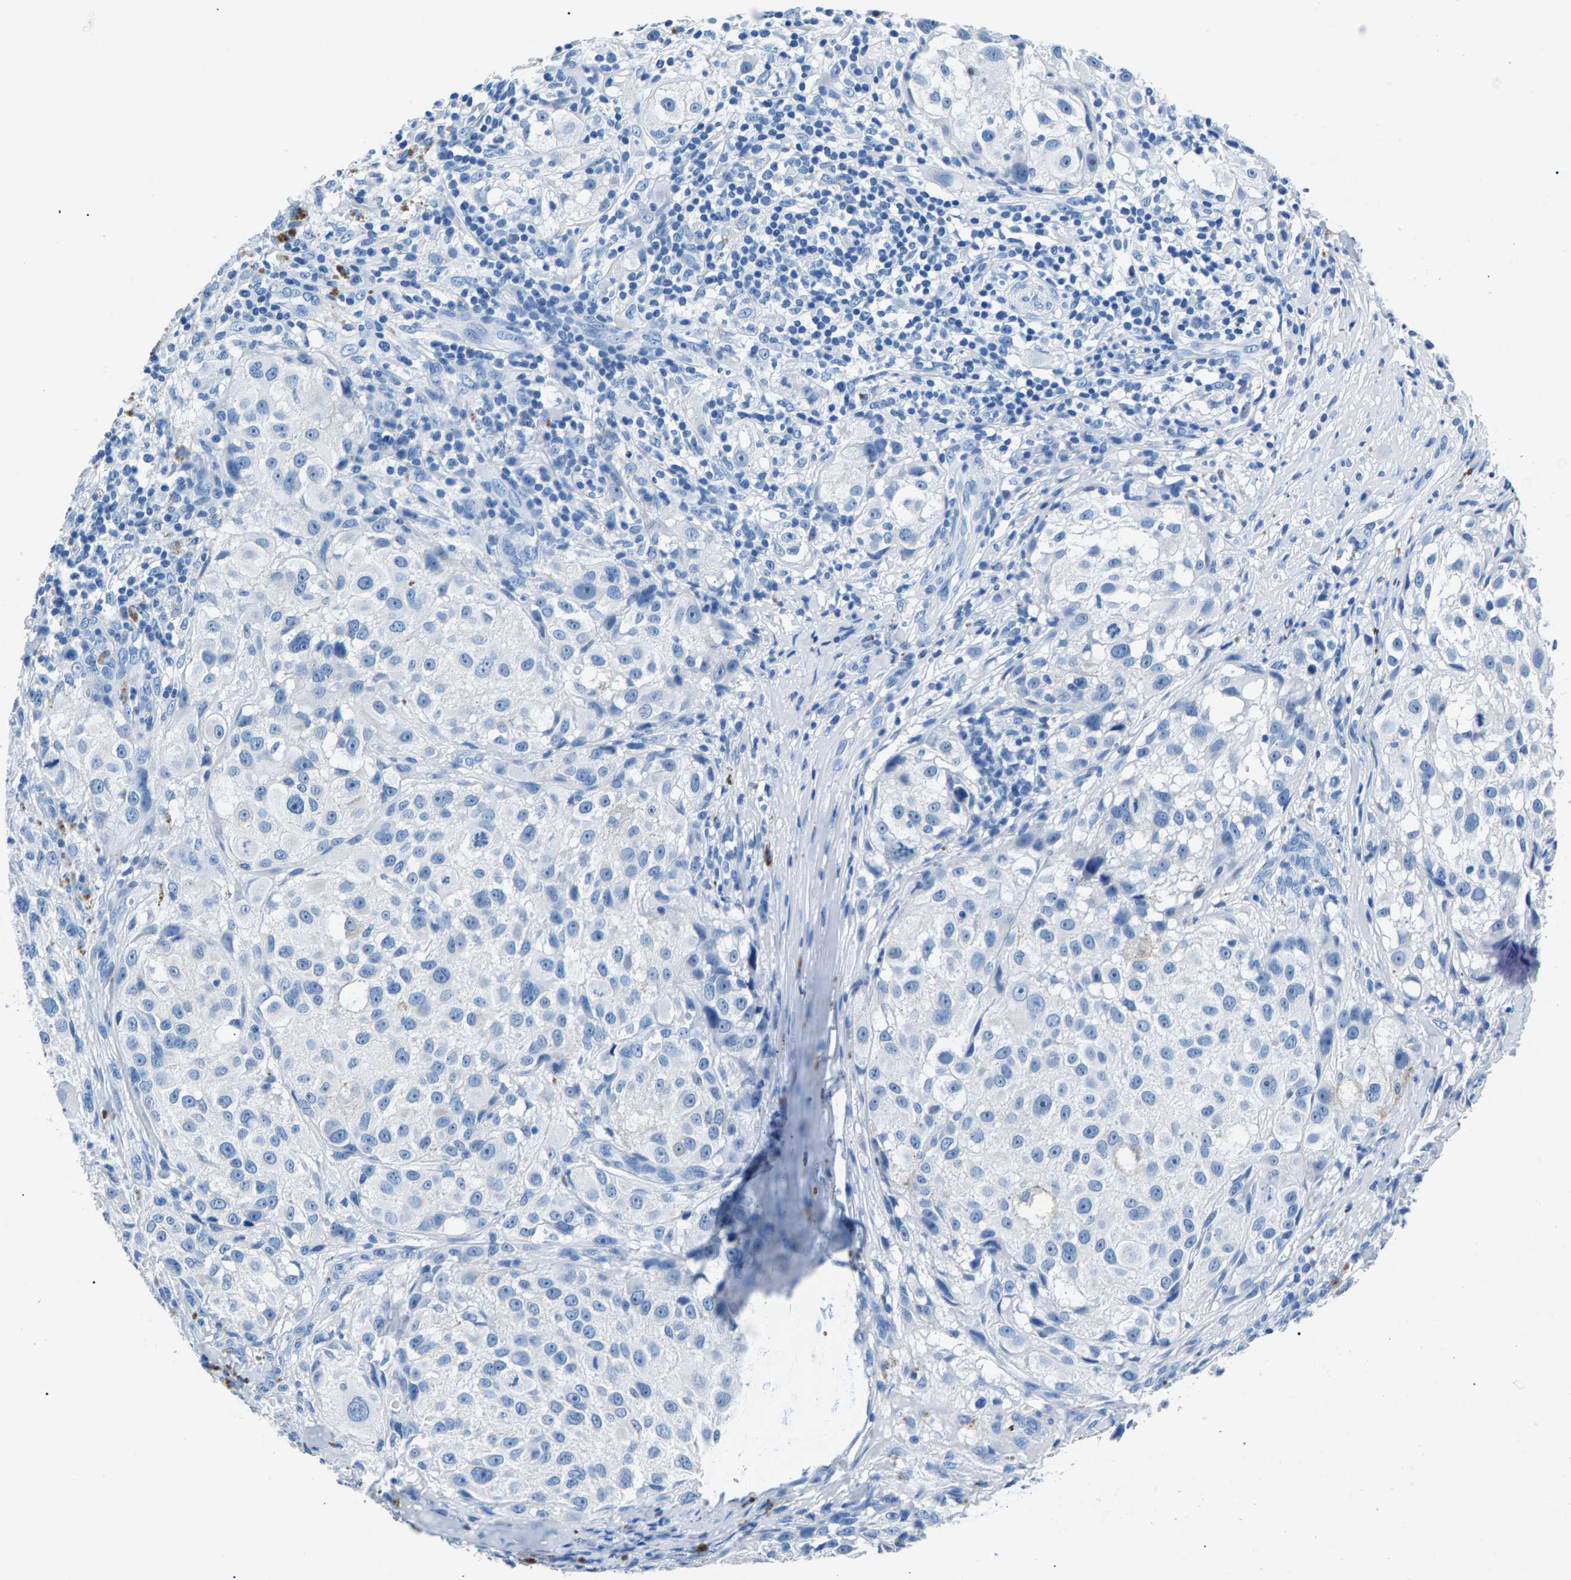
{"staining": {"intensity": "negative", "quantity": "none", "location": "none"}, "tissue": "melanoma", "cell_type": "Tumor cells", "image_type": "cancer", "snomed": [{"axis": "morphology", "description": "Necrosis, NOS"}, {"axis": "morphology", "description": "Malignant melanoma, NOS"}, {"axis": "topography", "description": "Skin"}], "caption": "A high-resolution histopathology image shows immunohistochemistry staining of melanoma, which displays no significant expression in tumor cells. (DAB immunohistochemistry (IHC), high magnification).", "gene": "CPS1", "patient": {"sex": "female", "age": 87}}